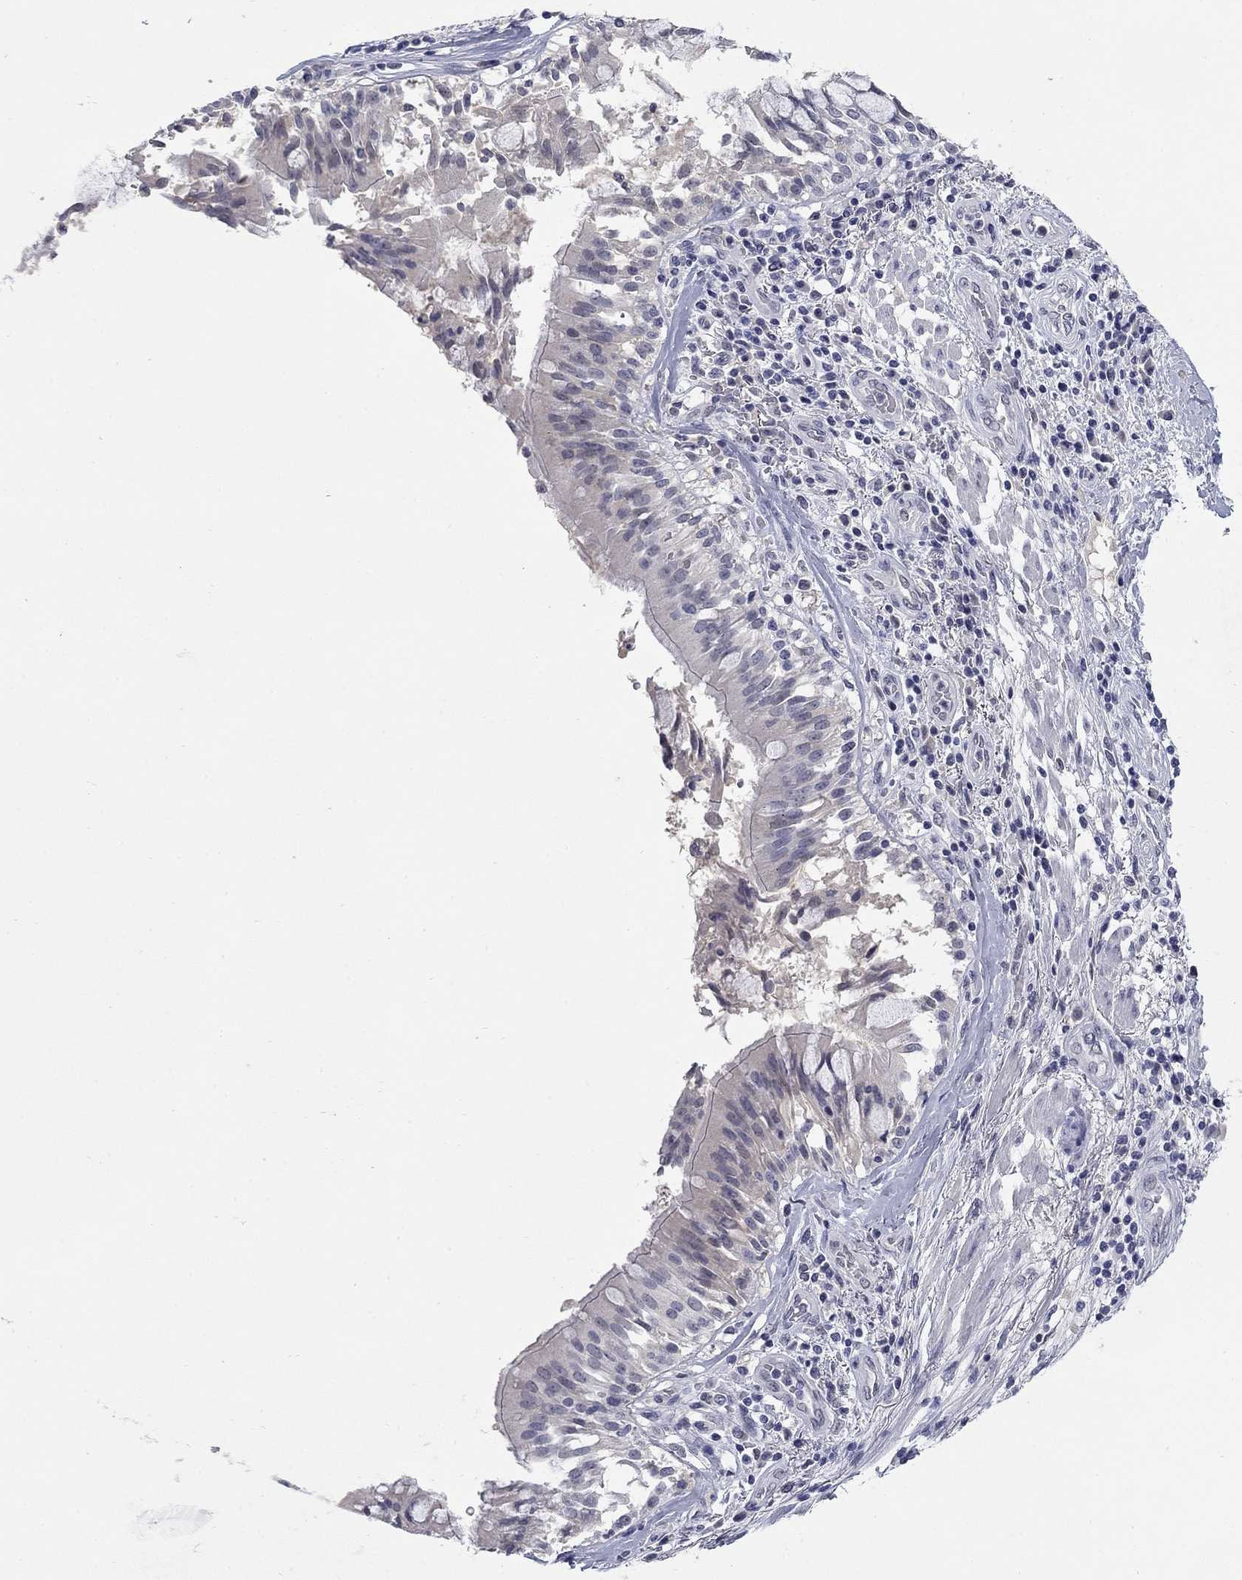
{"staining": {"intensity": "negative", "quantity": "none", "location": "none"}, "tissue": "lung cancer", "cell_type": "Tumor cells", "image_type": "cancer", "snomed": [{"axis": "morphology", "description": "Normal tissue, NOS"}, {"axis": "morphology", "description": "Squamous cell carcinoma, NOS"}, {"axis": "topography", "description": "Bronchus"}, {"axis": "topography", "description": "Lung"}], "caption": "IHC photomicrograph of neoplastic tissue: lung squamous cell carcinoma stained with DAB (3,3'-diaminobenzidine) demonstrates no significant protein positivity in tumor cells. The staining was performed using DAB (3,3'-diaminobenzidine) to visualize the protein expression in brown, while the nuclei were stained in blue with hematoxylin (Magnification: 20x).", "gene": "SLC51A", "patient": {"sex": "male", "age": 64}}